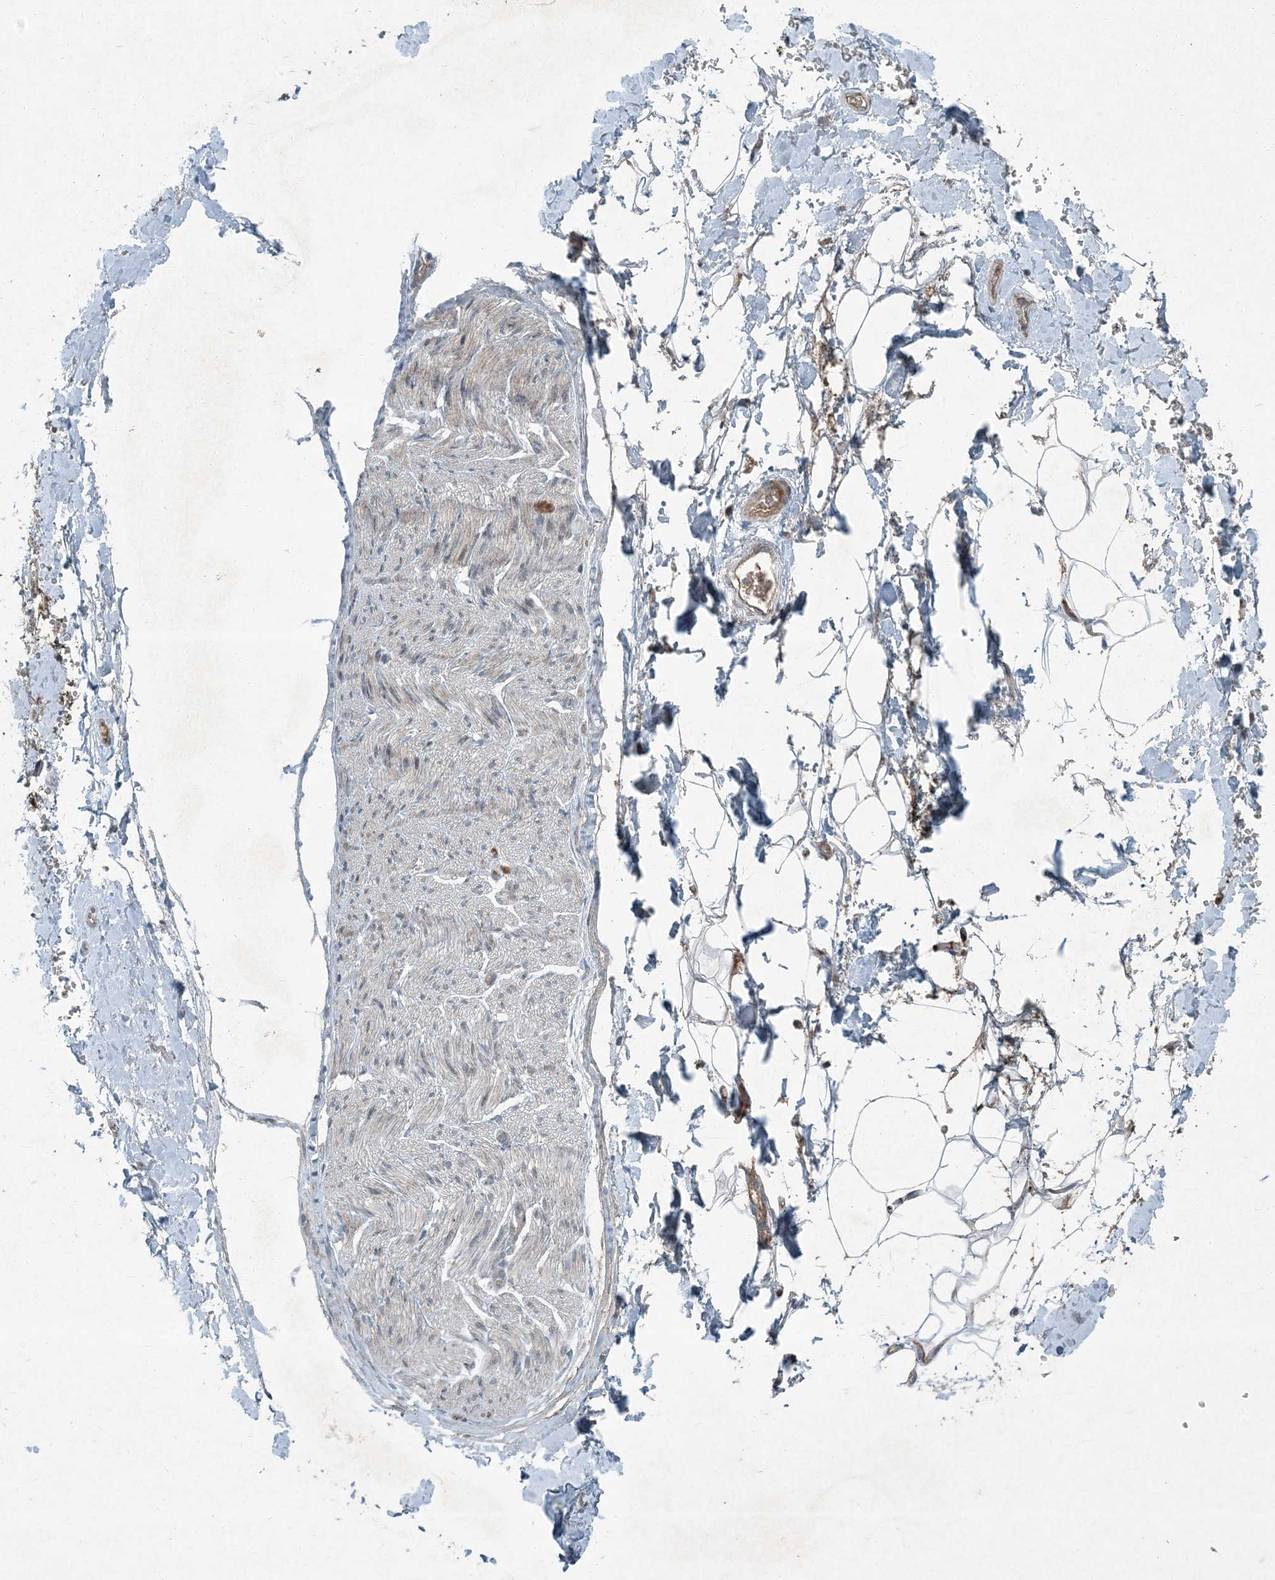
{"staining": {"intensity": "moderate", "quantity": "25%-75%", "location": "cytoplasmic/membranous"}, "tissue": "adipose tissue", "cell_type": "Adipocytes", "image_type": "normal", "snomed": [{"axis": "morphology", "description": "Normal tissue, NOS"}, {"axis": "morphology", "description": "Adenocarcinoma, NOS"}, {"axis": "topography", "description": "Pancreas"}, {"axis": "topography", "description": "Peripheral nerve tissue"}], "caption": "This is an image of immunohistochemistry (IHC) staining of normal adipose tissue, which shows moderate expression in the cytoplasmic/membranous of adipocytes.", "gene": "APOM", "patient": {"sex": "male", "age": 59}}